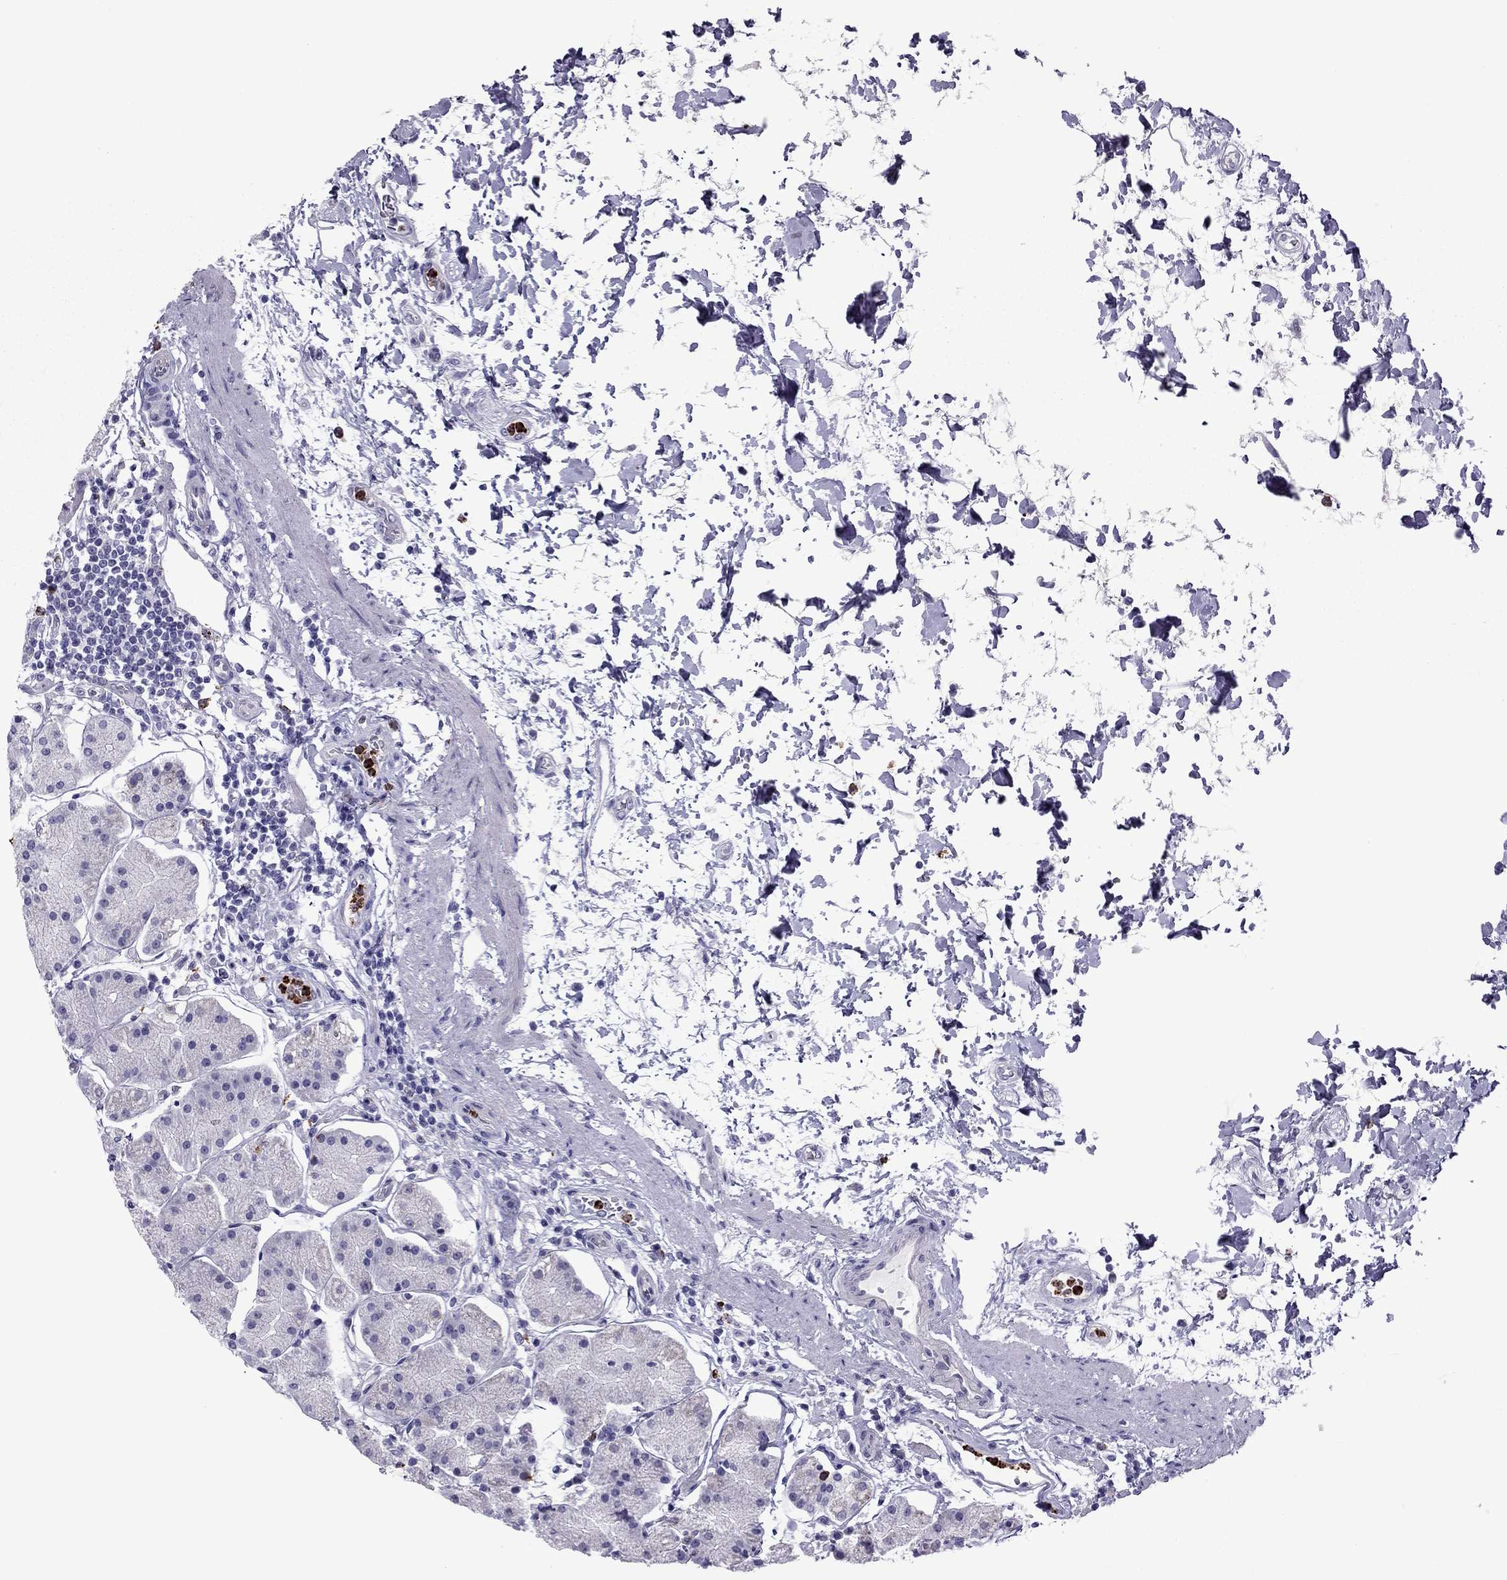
{"staining": {"intensity": "negative", "quantity": "none", "location": "none"}, "tissue": "stomach", "cell_type": "Glandular cells", "image_type": "normal", "snomed": [{"axis": "morphology", "description": "Normal tissue, NOS"}, {"axis": "topography", "description": "Stomach"}], "caption": "Immunohistochemical staining of unremarkable human stomach reveals no significant positivity in glandular cells.", "gene": "CCL27", "patient": {"sex": "male", "age": 54}}